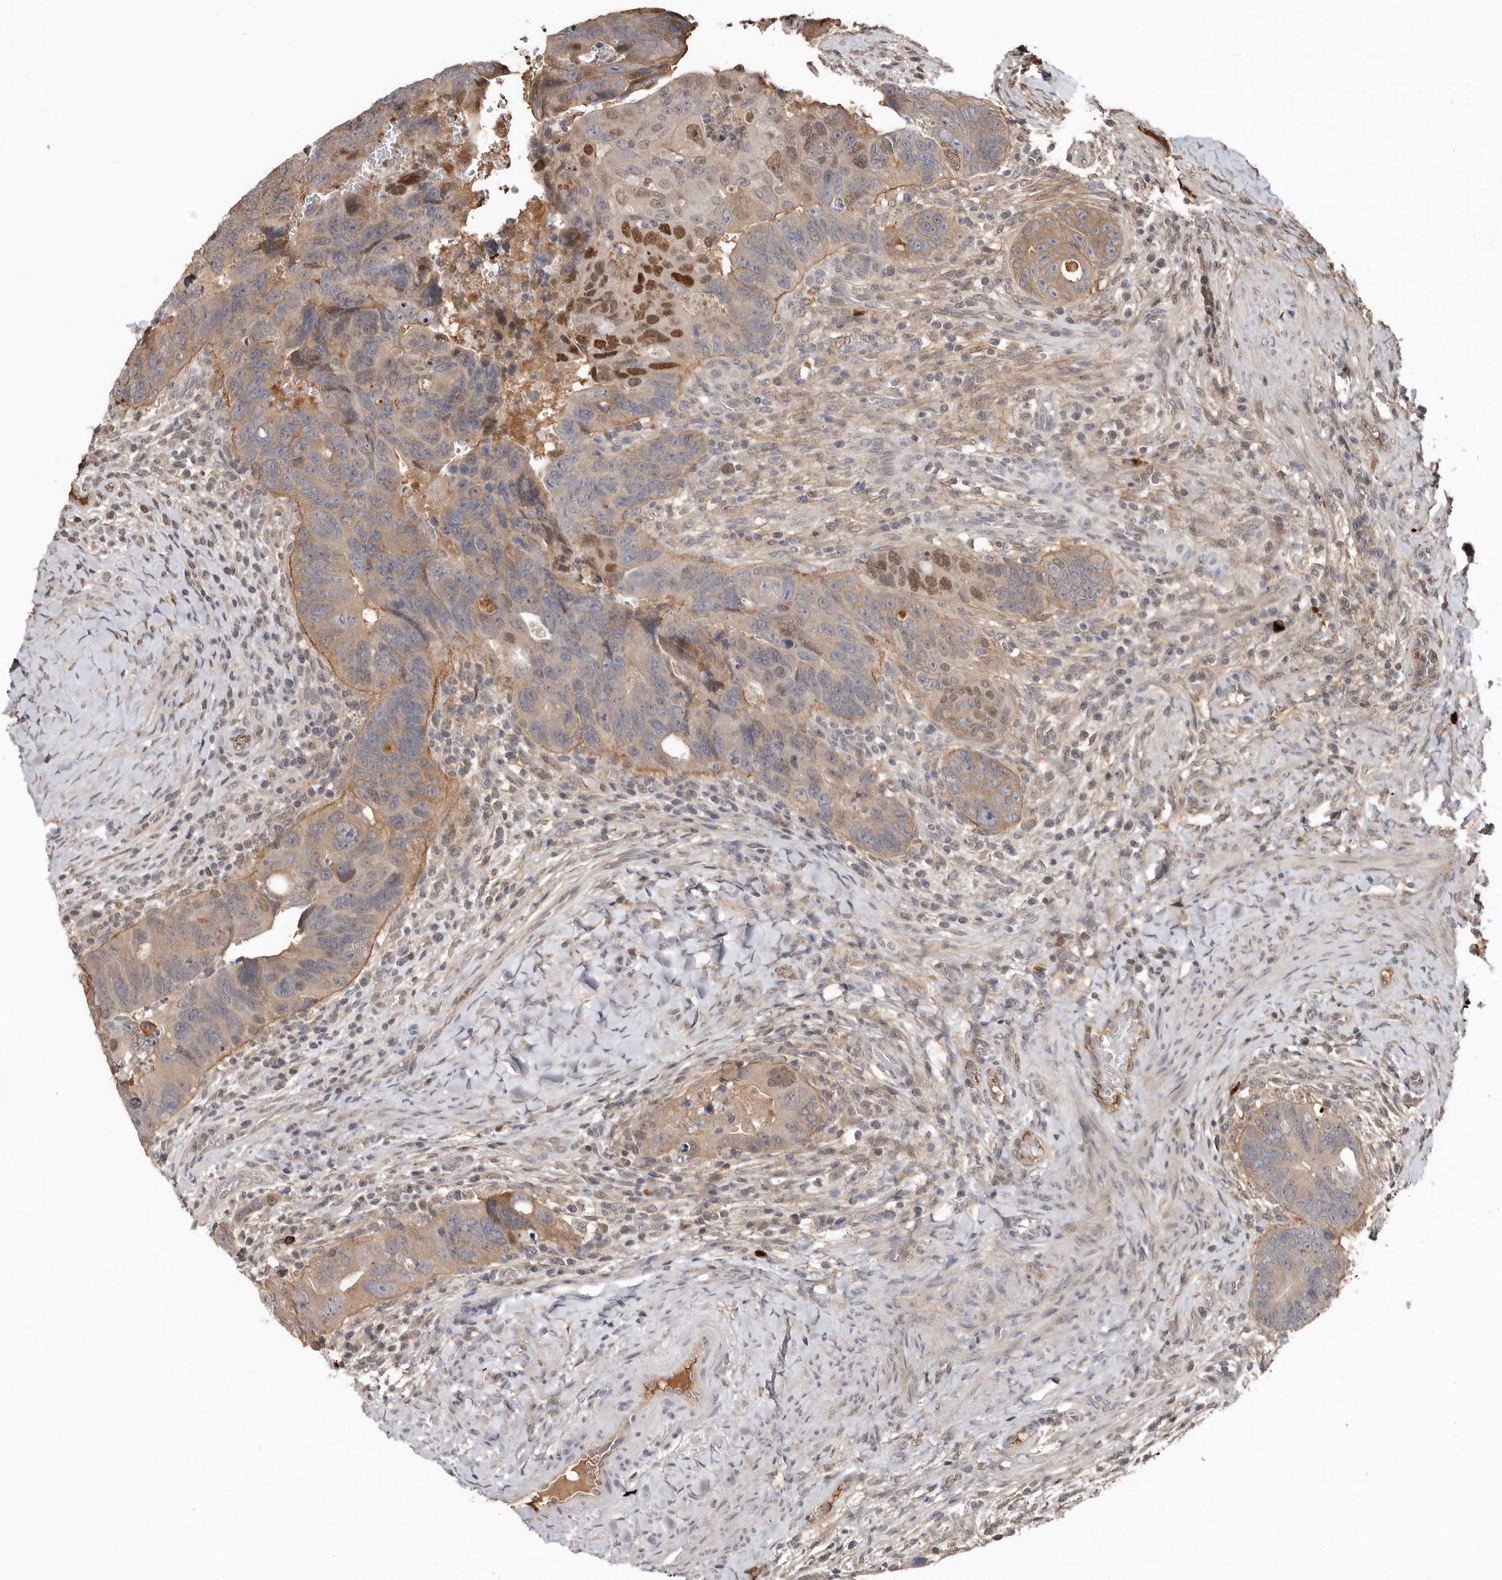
{"staining": {"intensity": "weak", "quantity": ">75%", "location": "cytoplasmic/membranous"}, "tissue": "colorectal cancer", "cell_type": "Tumor cells", "image_type": "cancer", "snomed": [{"axis": "morphology", "description": "Adenocarcinoma, NOS"}, {"axis": "topography", "description": "Rectum"}], "caption": "This is an image of immunohistochemistry (IHC) staining of adenocarcinoma (colorectal), which shows weak positivity in the cytoplasmic/membranous of tumor cells.", "gene": "LRGUK", "patient": {"sex": "male", "age": 59}}